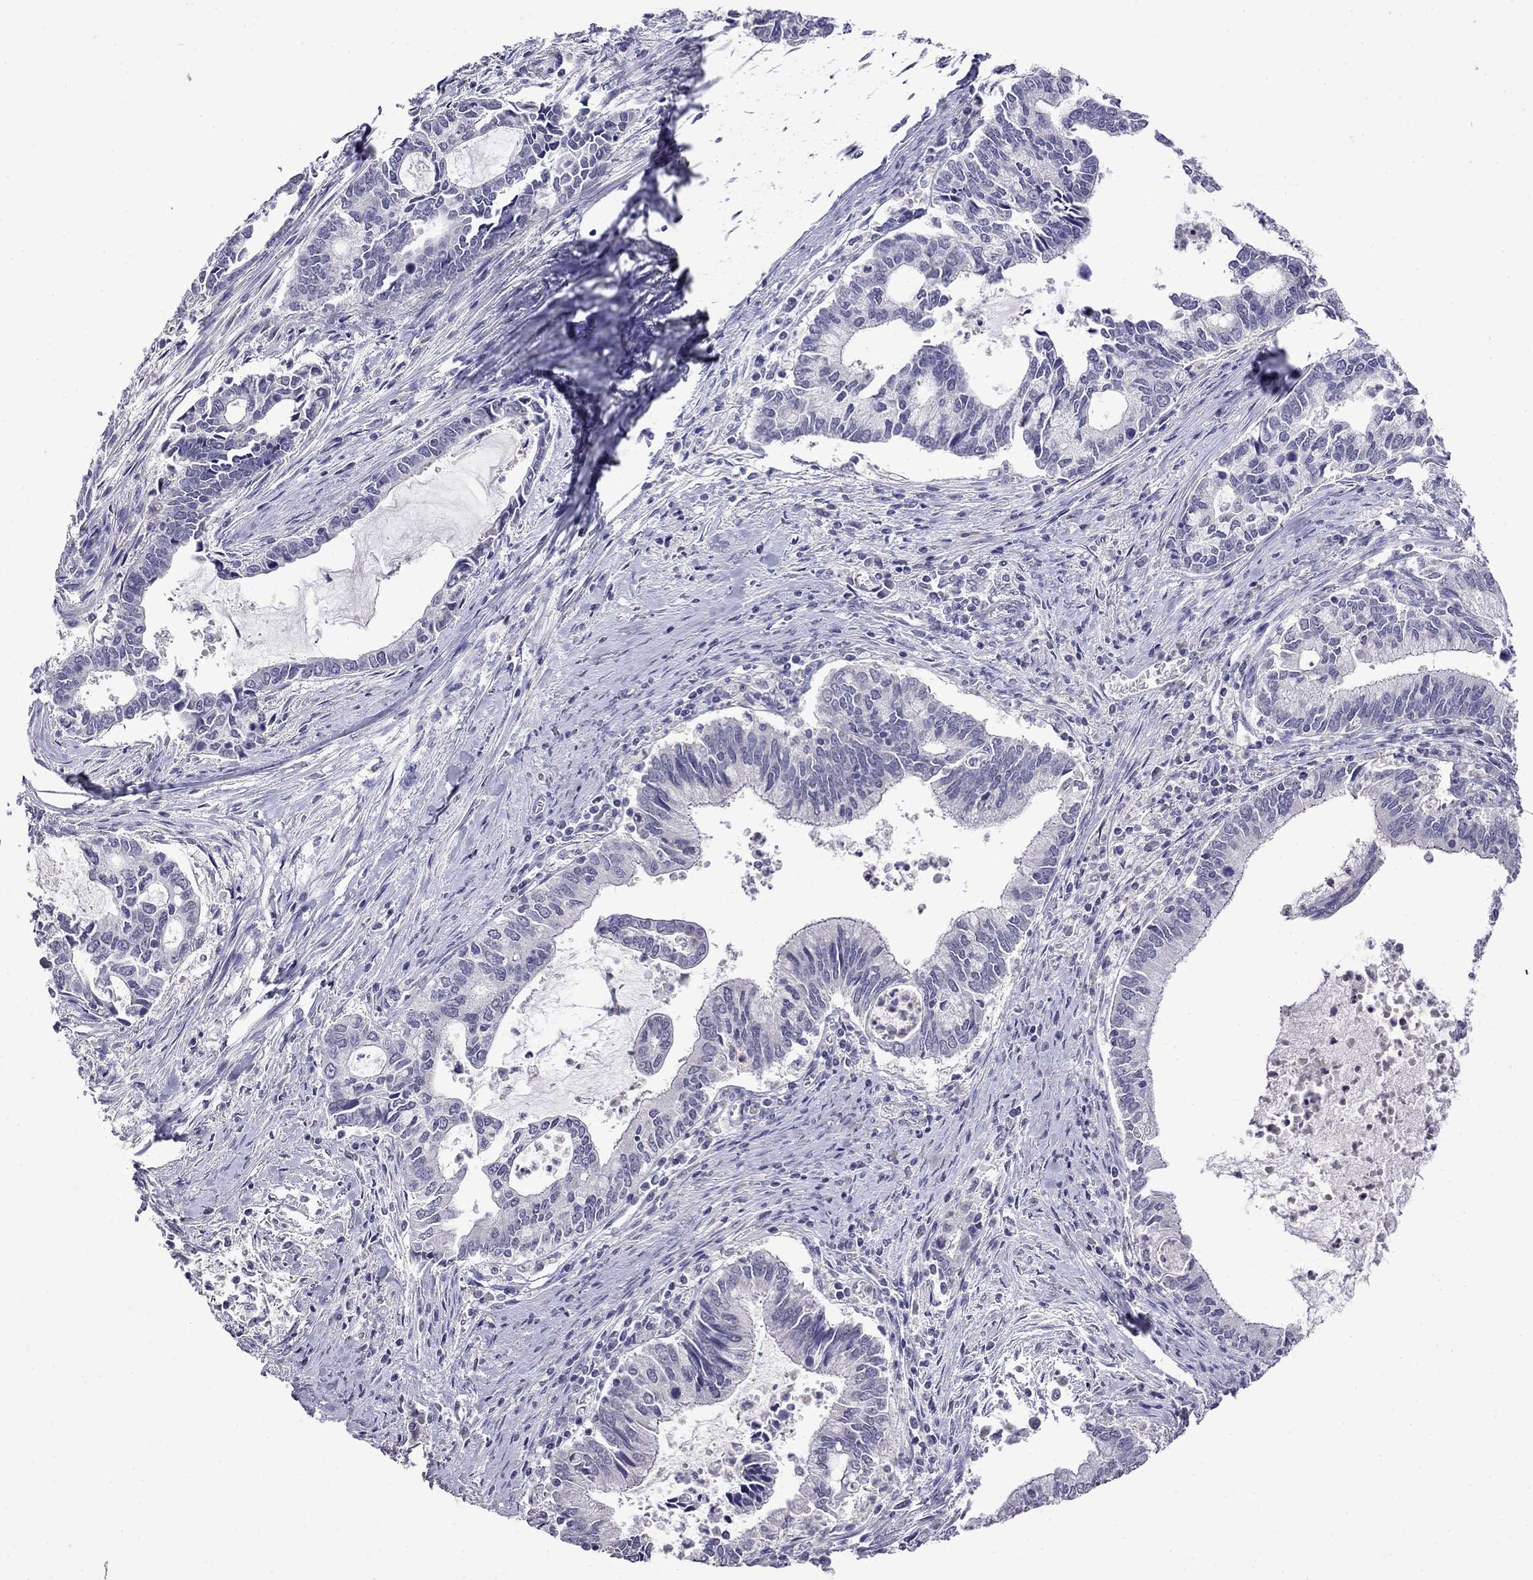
{"staining": {"intensity": "negative", "quantity": "none", "location": "none"}, "tissue": "cervical cancer", "cell_type": "Tumor cells", "image_type": "cancer", "snomed": [{"axis": "morphology", "description": "Adenocarcinoma, NOS"}, {"axis": "topography", "description": "Cervix"}], "caption": "Immunohistochemistry (IHC) histopathology image of human cervical cancer stained for a protein (brown), which exhibits no positivity in tumor cells. Brightfield microscopy of immunohistochemistry (IHC) stained with DAB (brown) and hematoxylin (blue), captured at high magnification.", "gene": "STAR", "patient": {"sex": "female", "age": 42}}